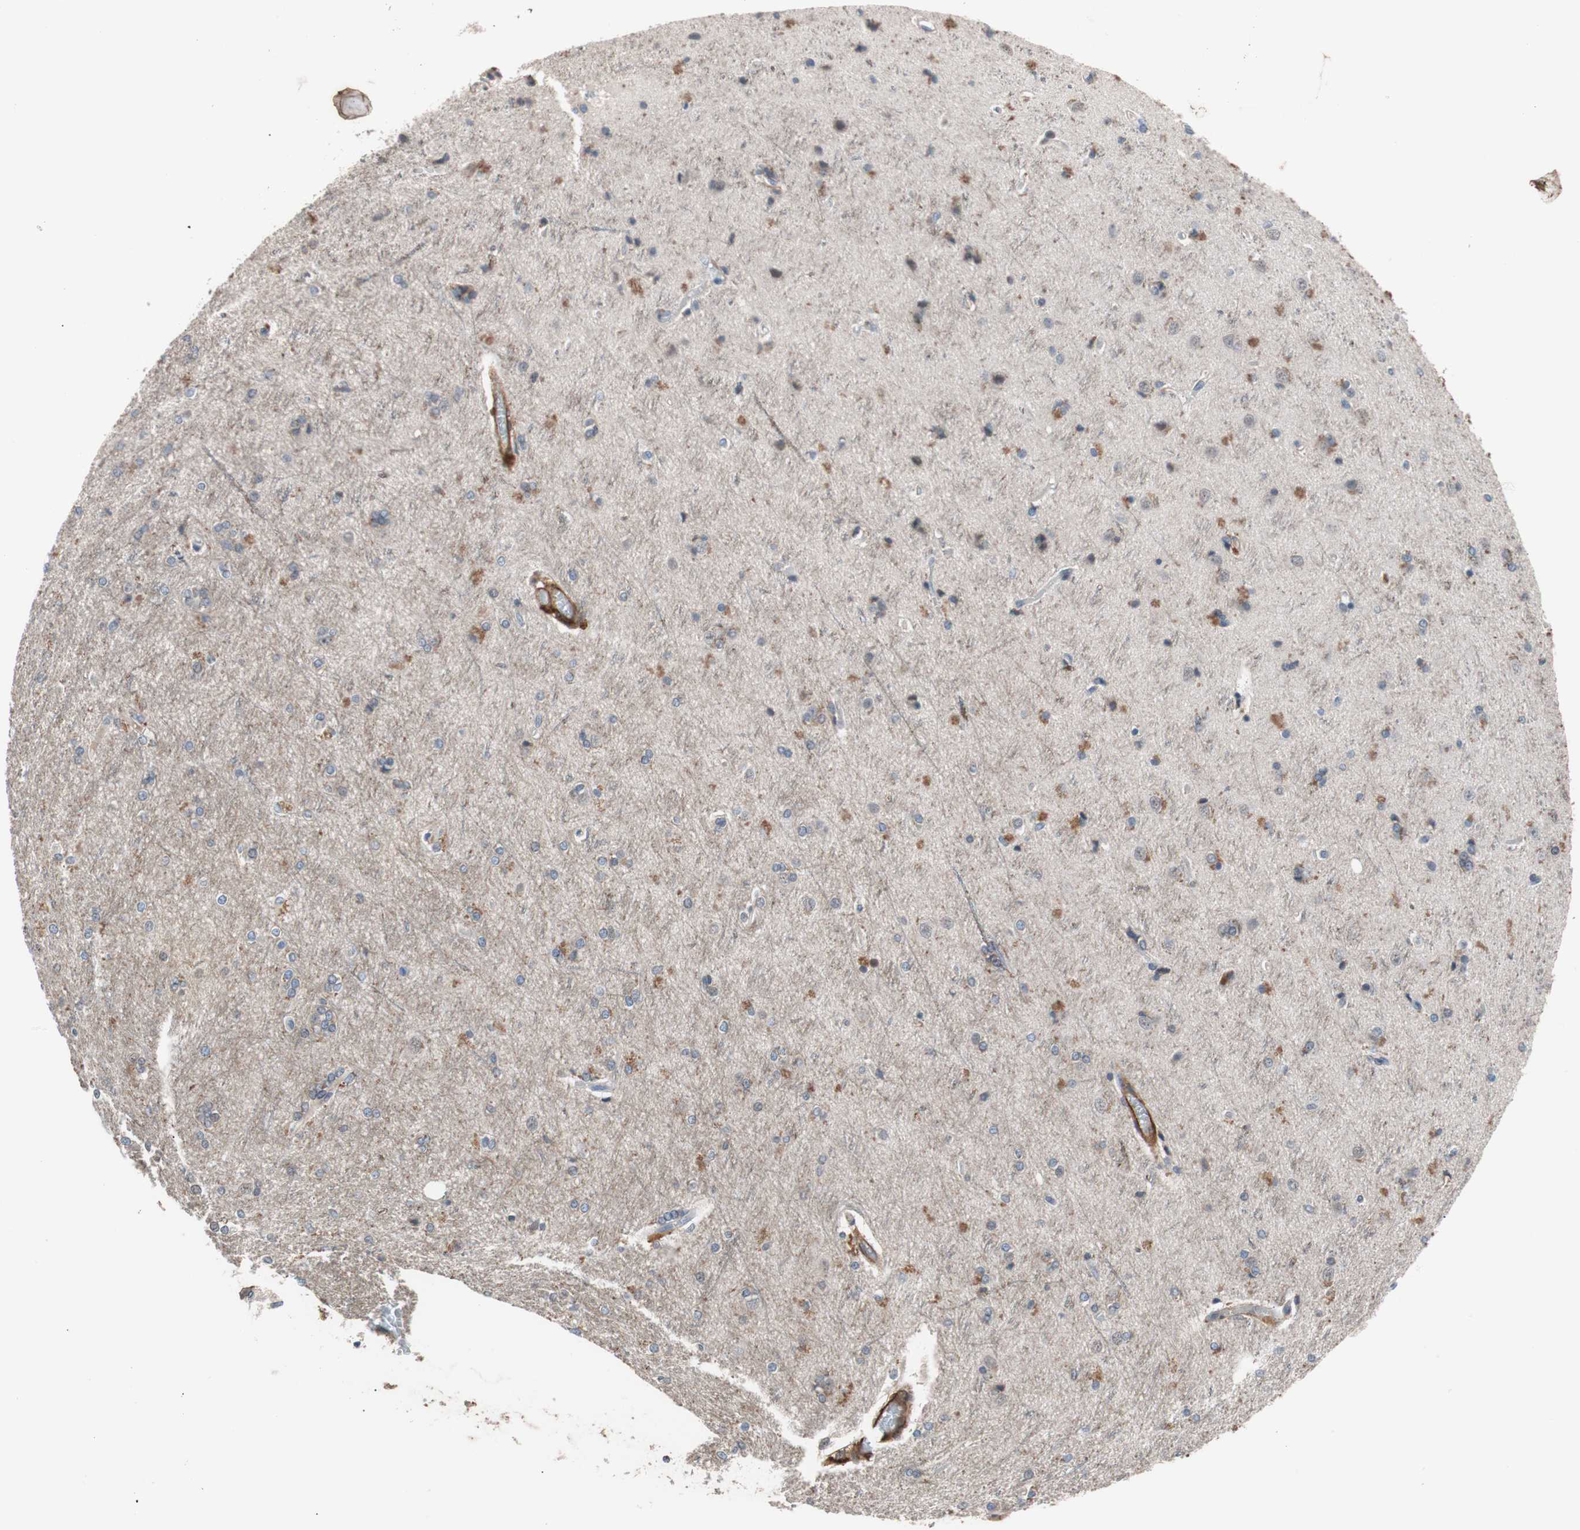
{"staining": {"intensity": "strong", "quantity": "25%-75%", "location": "cytoplasmic/membranous"}, "tissue": "cerebral cortex", "cell_type": "Endothelial cells", "image_type": "normal", "snomed": [{"axis": "morphology", "description": "Normal tissue, NOS"}, {"axis": "topography", "description": "Cerebral cortex"}], "caption": "Immunohistochemistry of unremarkable human cerebral cortex exhibits high levels of strong cytoplasmic/membranous staining in about 25%-75% of endothelial cells.", "gene": "LITAF", "patient": {"sex": "female", "age": 54}}